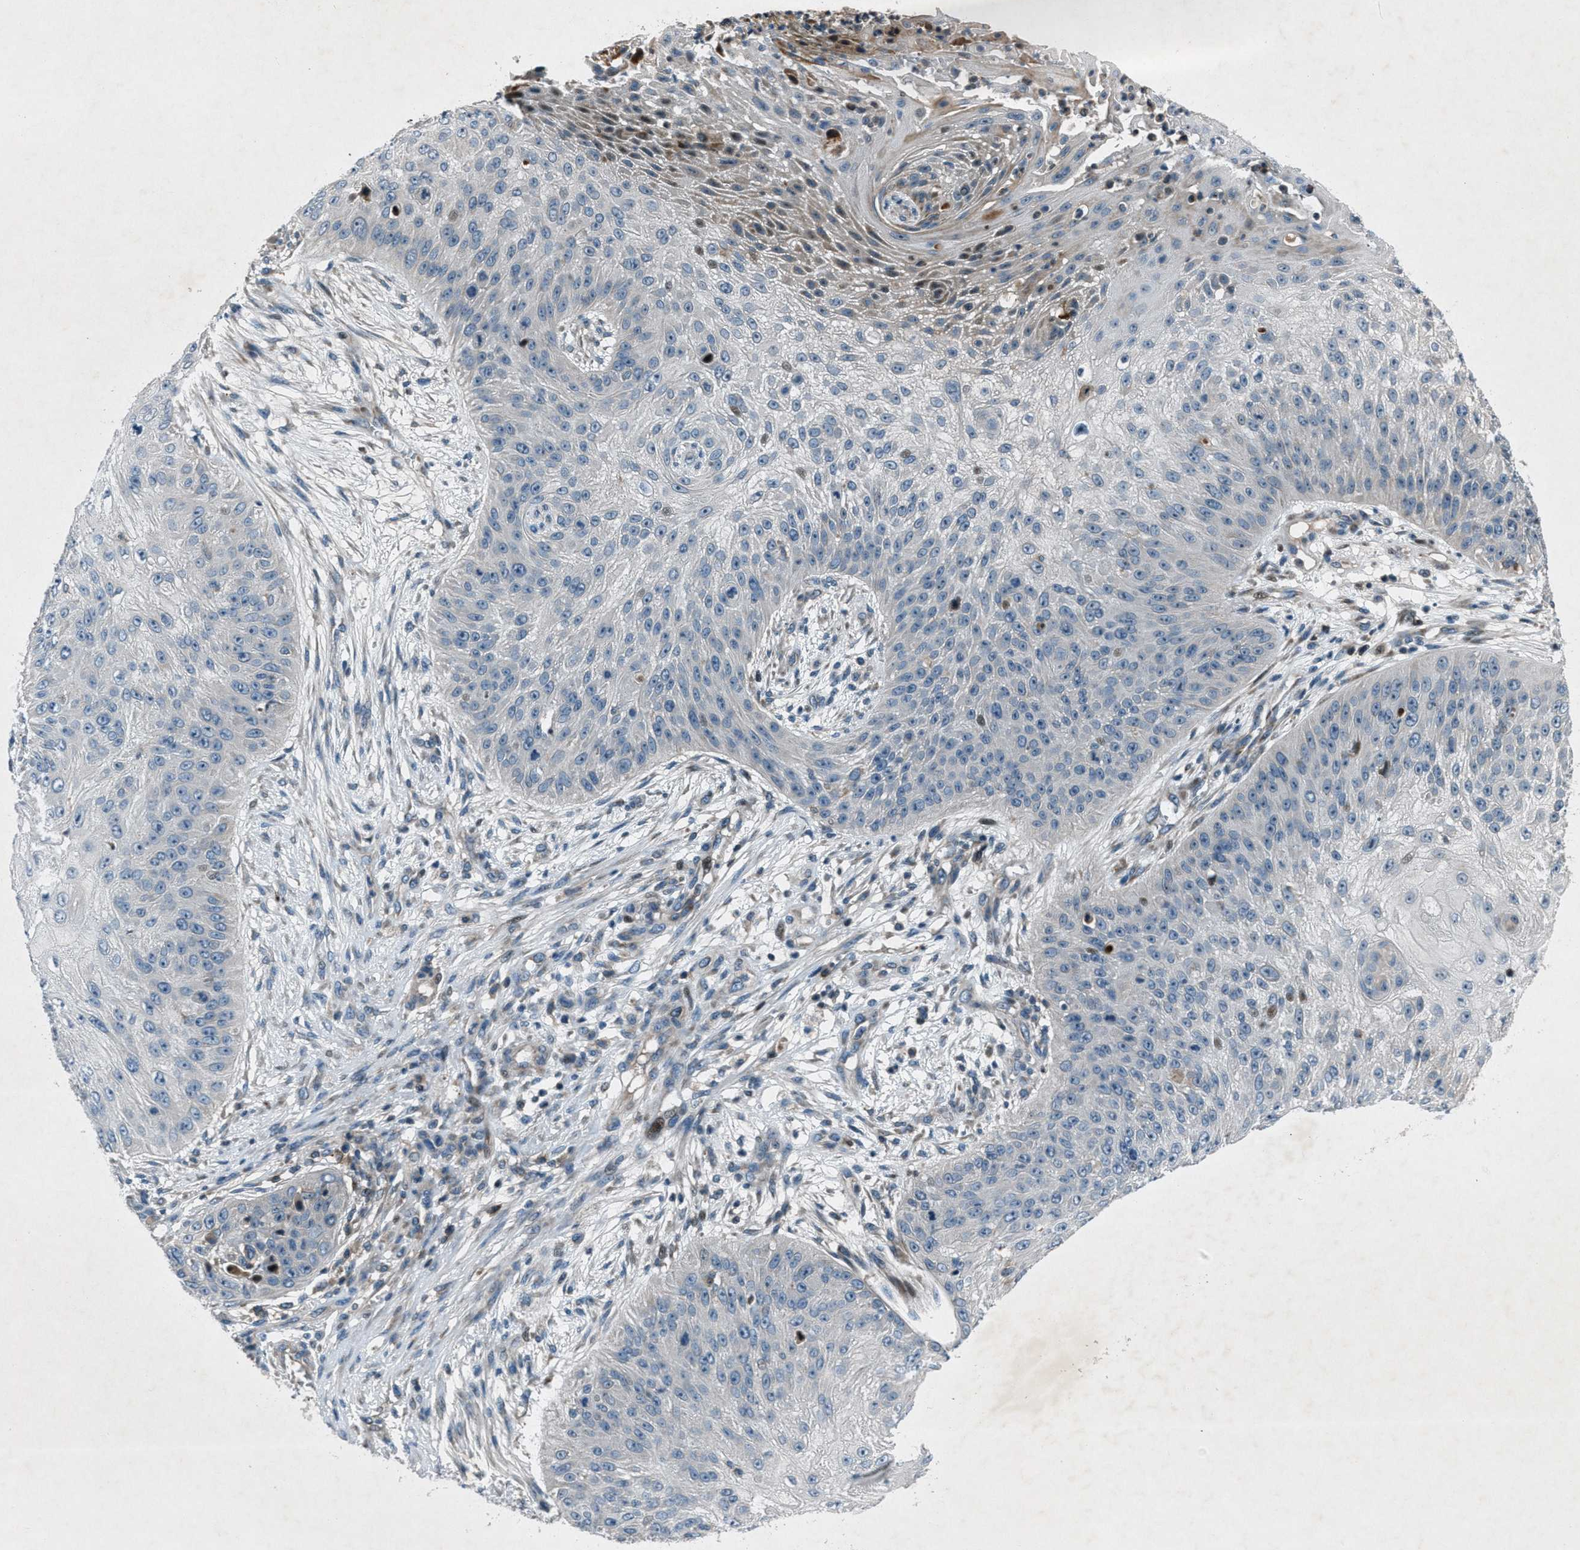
{"staining": {"intensity": "negative", "quantity": "none", "location": "none"}, "tissue": "skin cancer", "cell_type": "Tumor cells", "image_type": "cancer", "snomed": [{"axis": "morphology", "description": "Squamous cell carcinoma, NOS"}, {"axis": "topography", "description": "Skin"}], "caption": "Tumor cells are negative for protein expression in human skin cancer (squamous cell carcinoma).", "gene": "CLEC2D", "patient": {"sex": "female", "age": 80}}